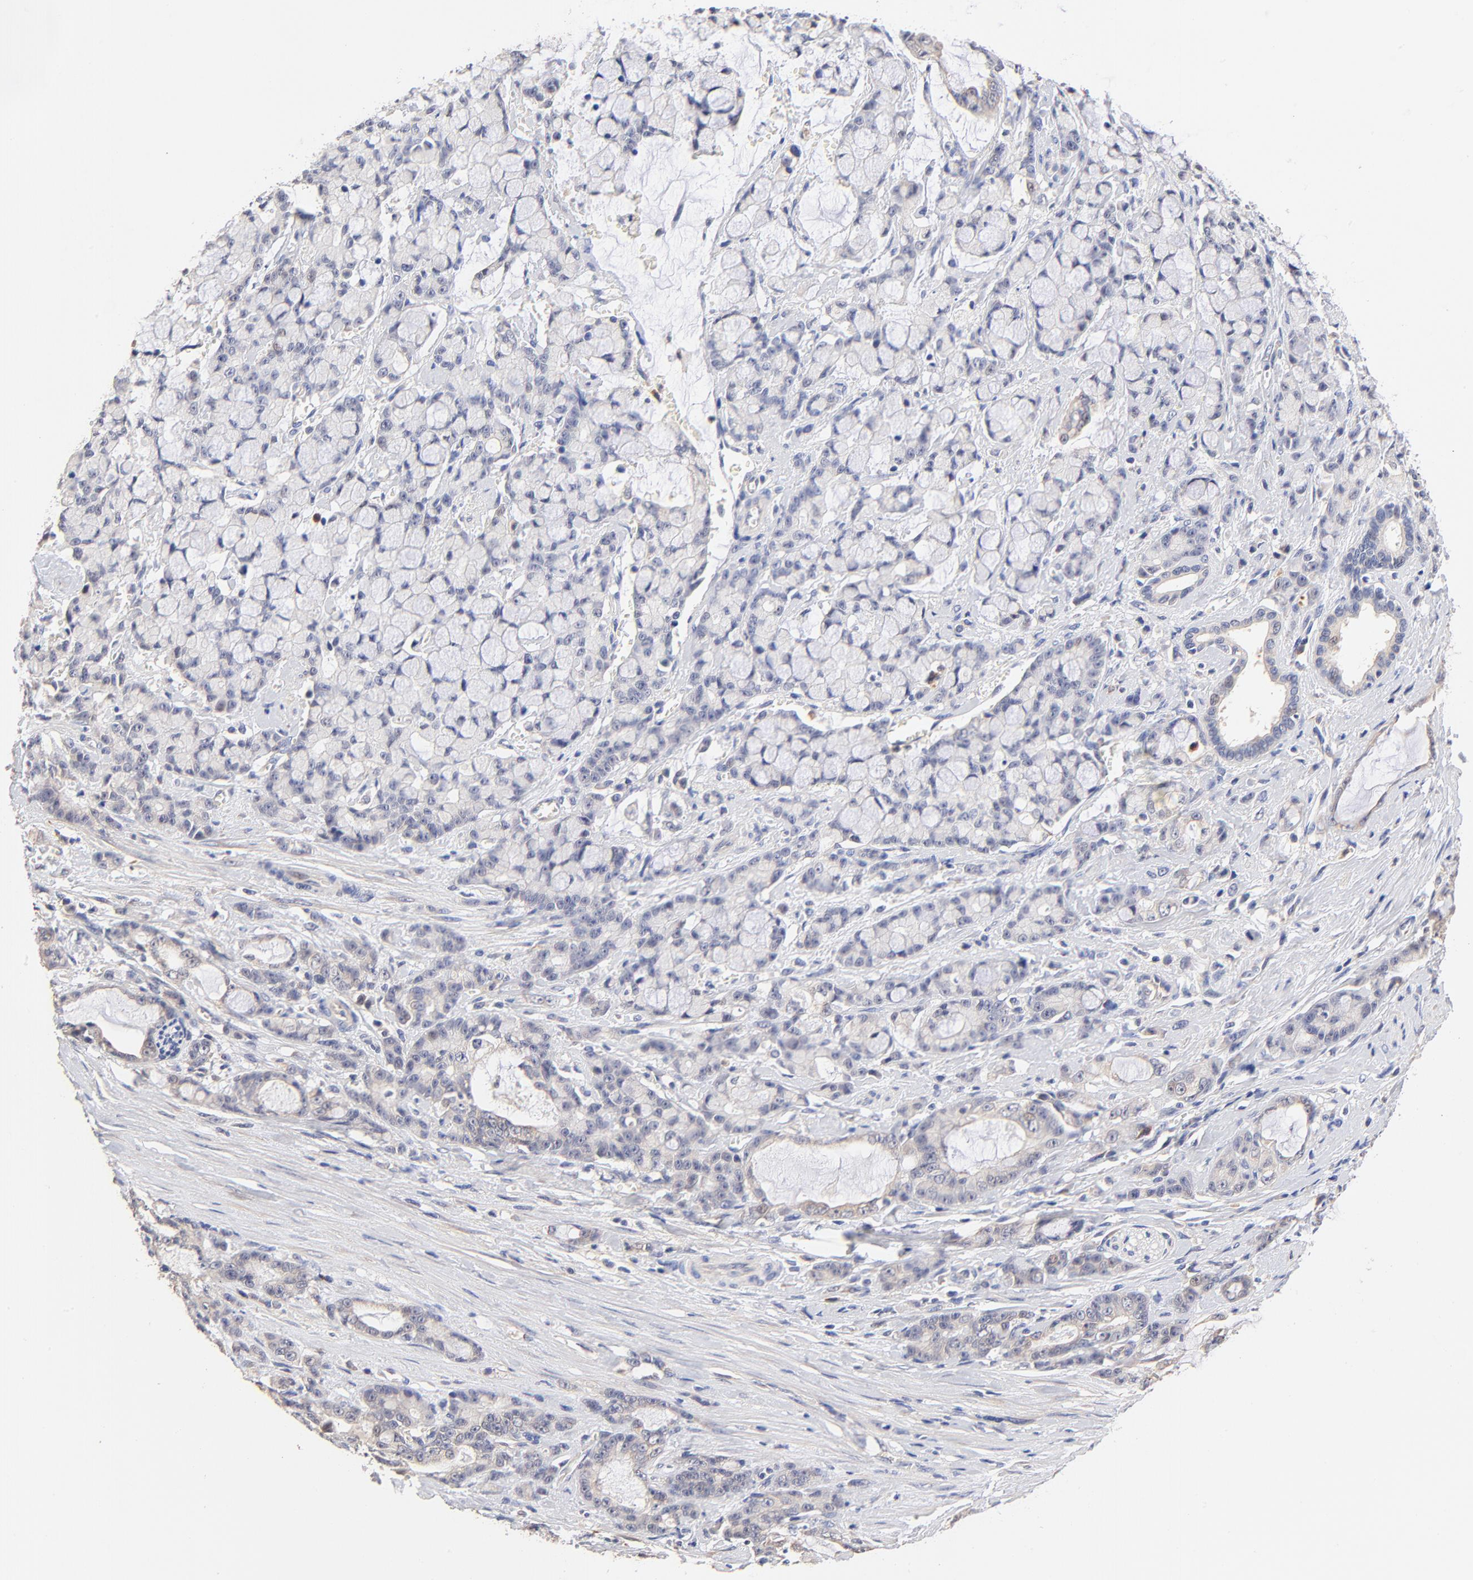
{"staining": {"intensity": "weak", "quantity": "25%-75%", "location": "cytoplasmic/membranous"}, "tissue": "pancreatic cancer", "cell_type": "Tumor cells", "image_type": "cancer", "snomed": [{"axis": "morphology", "description": "Adenocarcinoma, NOS"}, {"axis": "topography", "description": "Pancreas"}], "caption": "Immunohistochemical staining of human pancreatic cancer (adenocarcinoma) displays low levels of weak cytoplasmic/membranous expression in about 25%-75% of tumor cells.", "gene": "PTK7", "patient": {"sex": "female", "age": 73}}